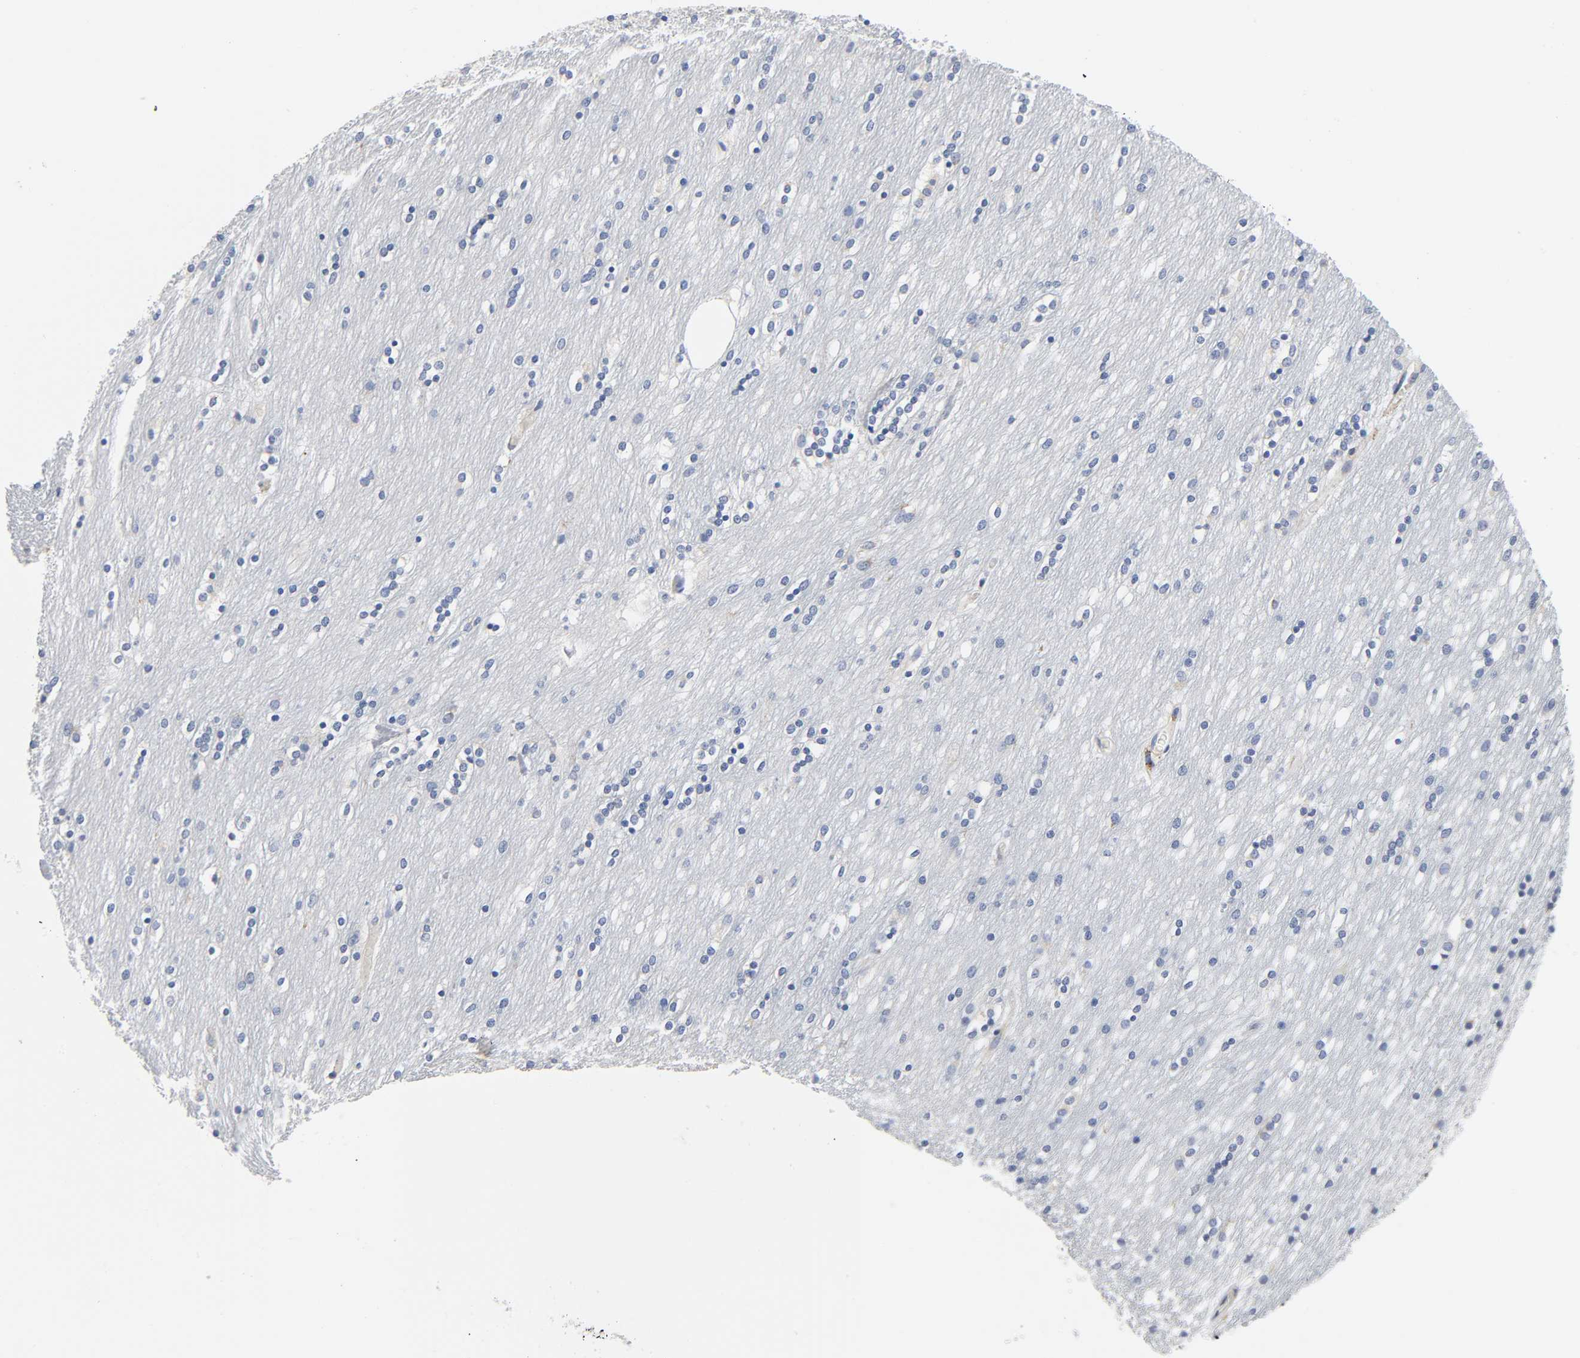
{"staining": {"intensity": "weak", "quantity": "<25%", "location": "cytoplasmic/membranous"}, "tissue": "caudate", "cell_type": "Glial cells", "image_type": "normal", "snomed": [{"axis": "morphology", "description": "Normal tissue, NOS"}, {"axis": "topography", "description": "Lateral ventricle wall"}], "caption": "A histopathology image of caudate stained for a protein demonstrates no brown staining in glial cells. The staining is performed using DAB brown chromogen with nuclei counter-stained in using hematoxylin.", "gene": "BAK1", "patient": {"sex": "female", "age": 54}}